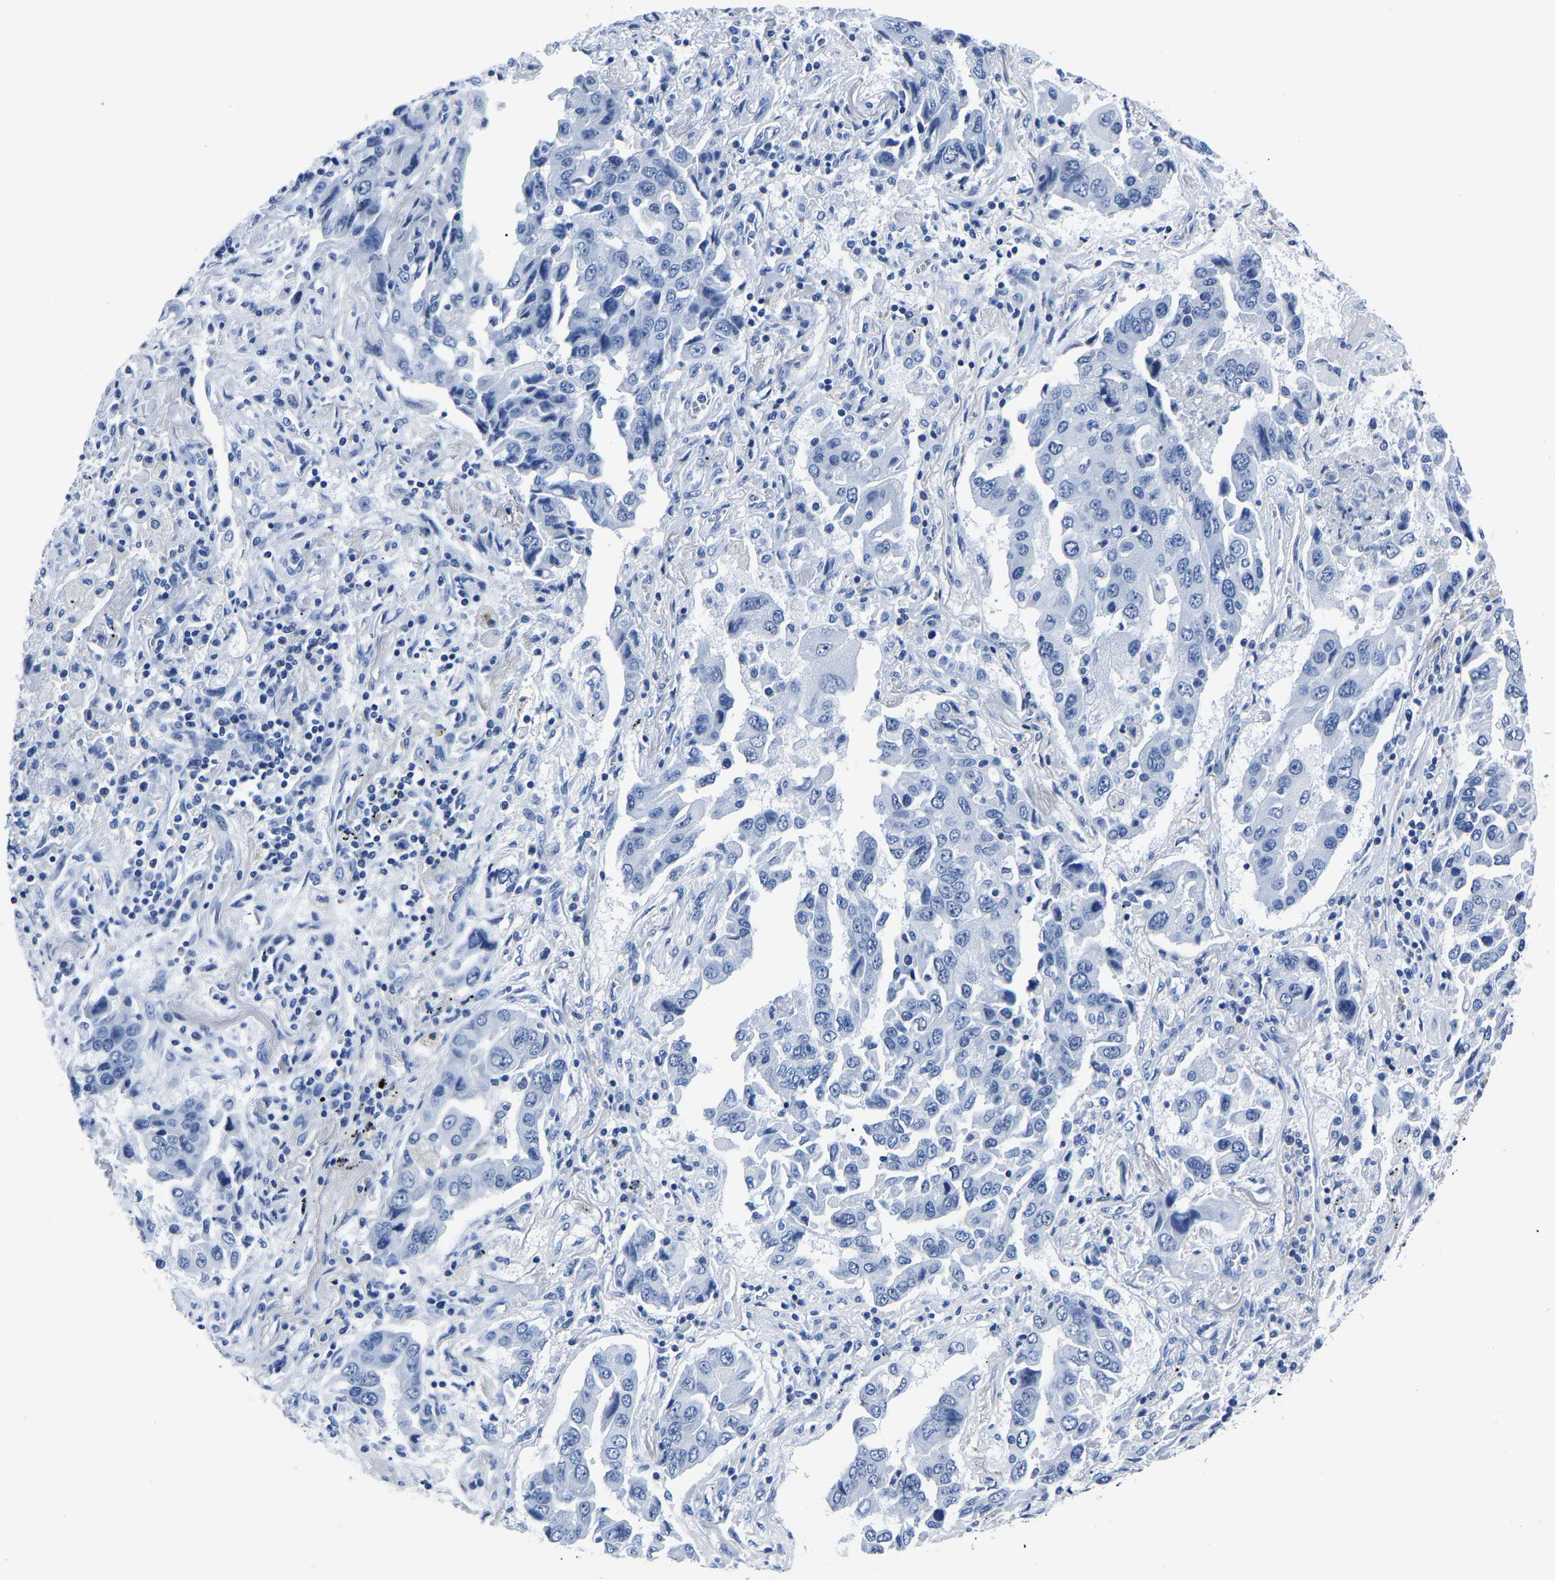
{"staining": {"intensity": "negative", "quantity": "none", "location": "none"}, "tissue": "lung cancer", "cell_type": "Tumor cells", "image_type": "cancer", "snomed": [{"axis": "morphology", "description": "Adenocarcinoma, NOS"}, {"axis": "topography", "description": "Lung"}], "caption": "IHC of human lung adenocarcinoma shows no staining in tumor cells.", "gene": "IMPG2", "patient": {"sex": "female", "age": 65}}